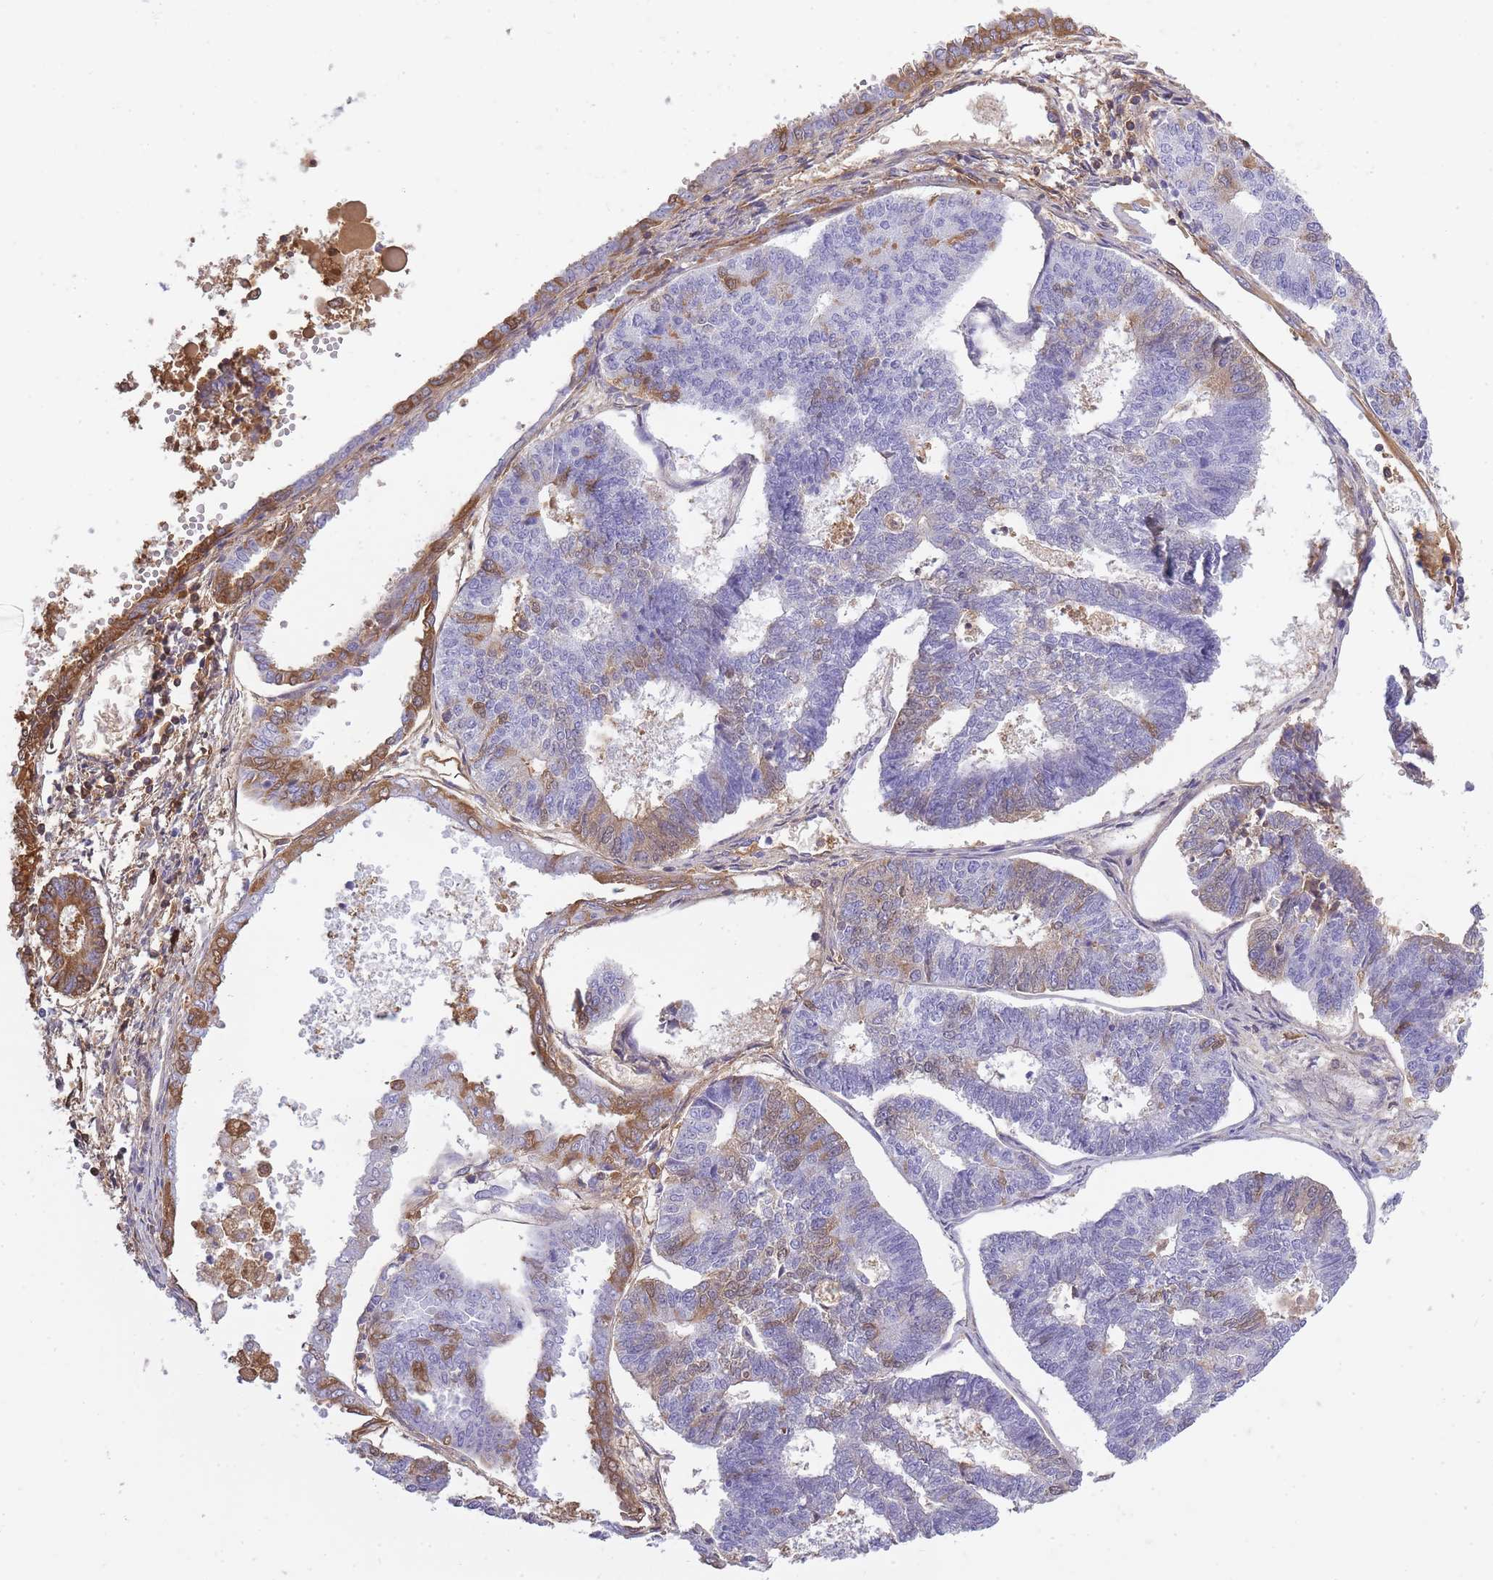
{"staining": {"intensity": "moderate", "quantity": "25%-75%", "location": "cytoplasmic/membranous"}, "tissue": "endometrial cancer", "cell_type": "Tumor cells", "image_type": "cancer", "snomed": [{"axis": "morphology", "description": "Adenocarcinoma, NOS"}, {"axis": "topography", "description": "Endometrium"}], "caption": "Endometrial adenocarcinoma was stained to show a protein in brown. There is medium levels of moderate cytoplasmic/membranous positivity in approximately 25%-75% of tumor cells.", "gene": "IGKV1D-42", "patient": {"sex": "female", "age": 70}}